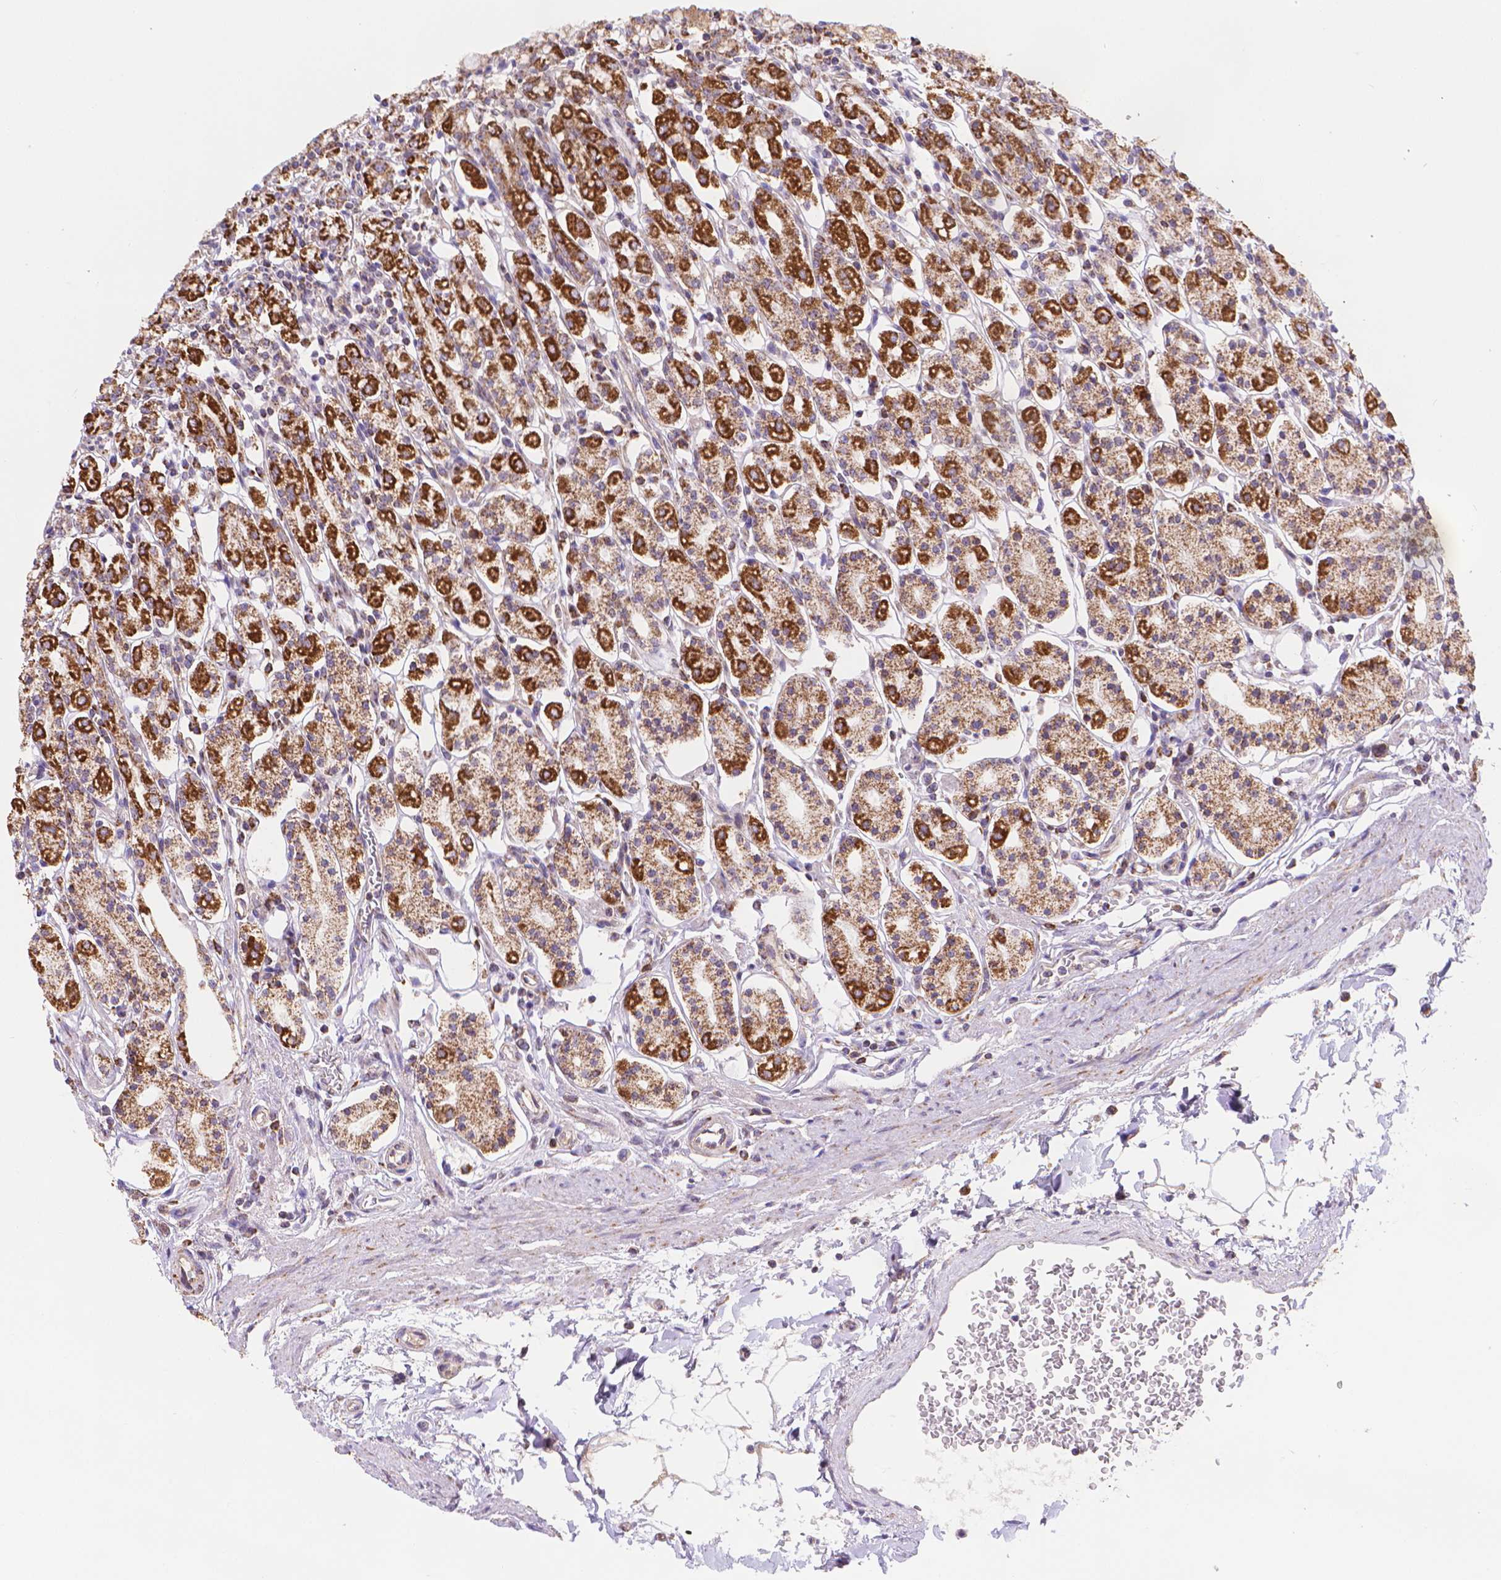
{"staining": {"intensity": "strong", "quantity": "25%-75%", "location": "cytoplasmic/membranous"}, "tissue": "stomach", "cell_type": "Glandular cells", "image_type": "normal", "snomed": [{"axis": "morphology", "description": "Normal tissue, NOS"}, {"axis": "topography", "description": "Stomach, upper"}, {"axis": "topography", "description": "Stomach"}], "caption": "Immunohistochemistry (IHC) staining of benign stomach, which shows high levels of strong cytoplasmic/membranous expression in about 25%-75% of glandular cells indicating strong cytoplasmic/membranous protein expression. The staining was performed using DAB (brown) for protein detection and nuclei were counterstained in hematoxylin (blue).", "gene": "CYYR1", "patient": {"sex": "male", "age": 62}}